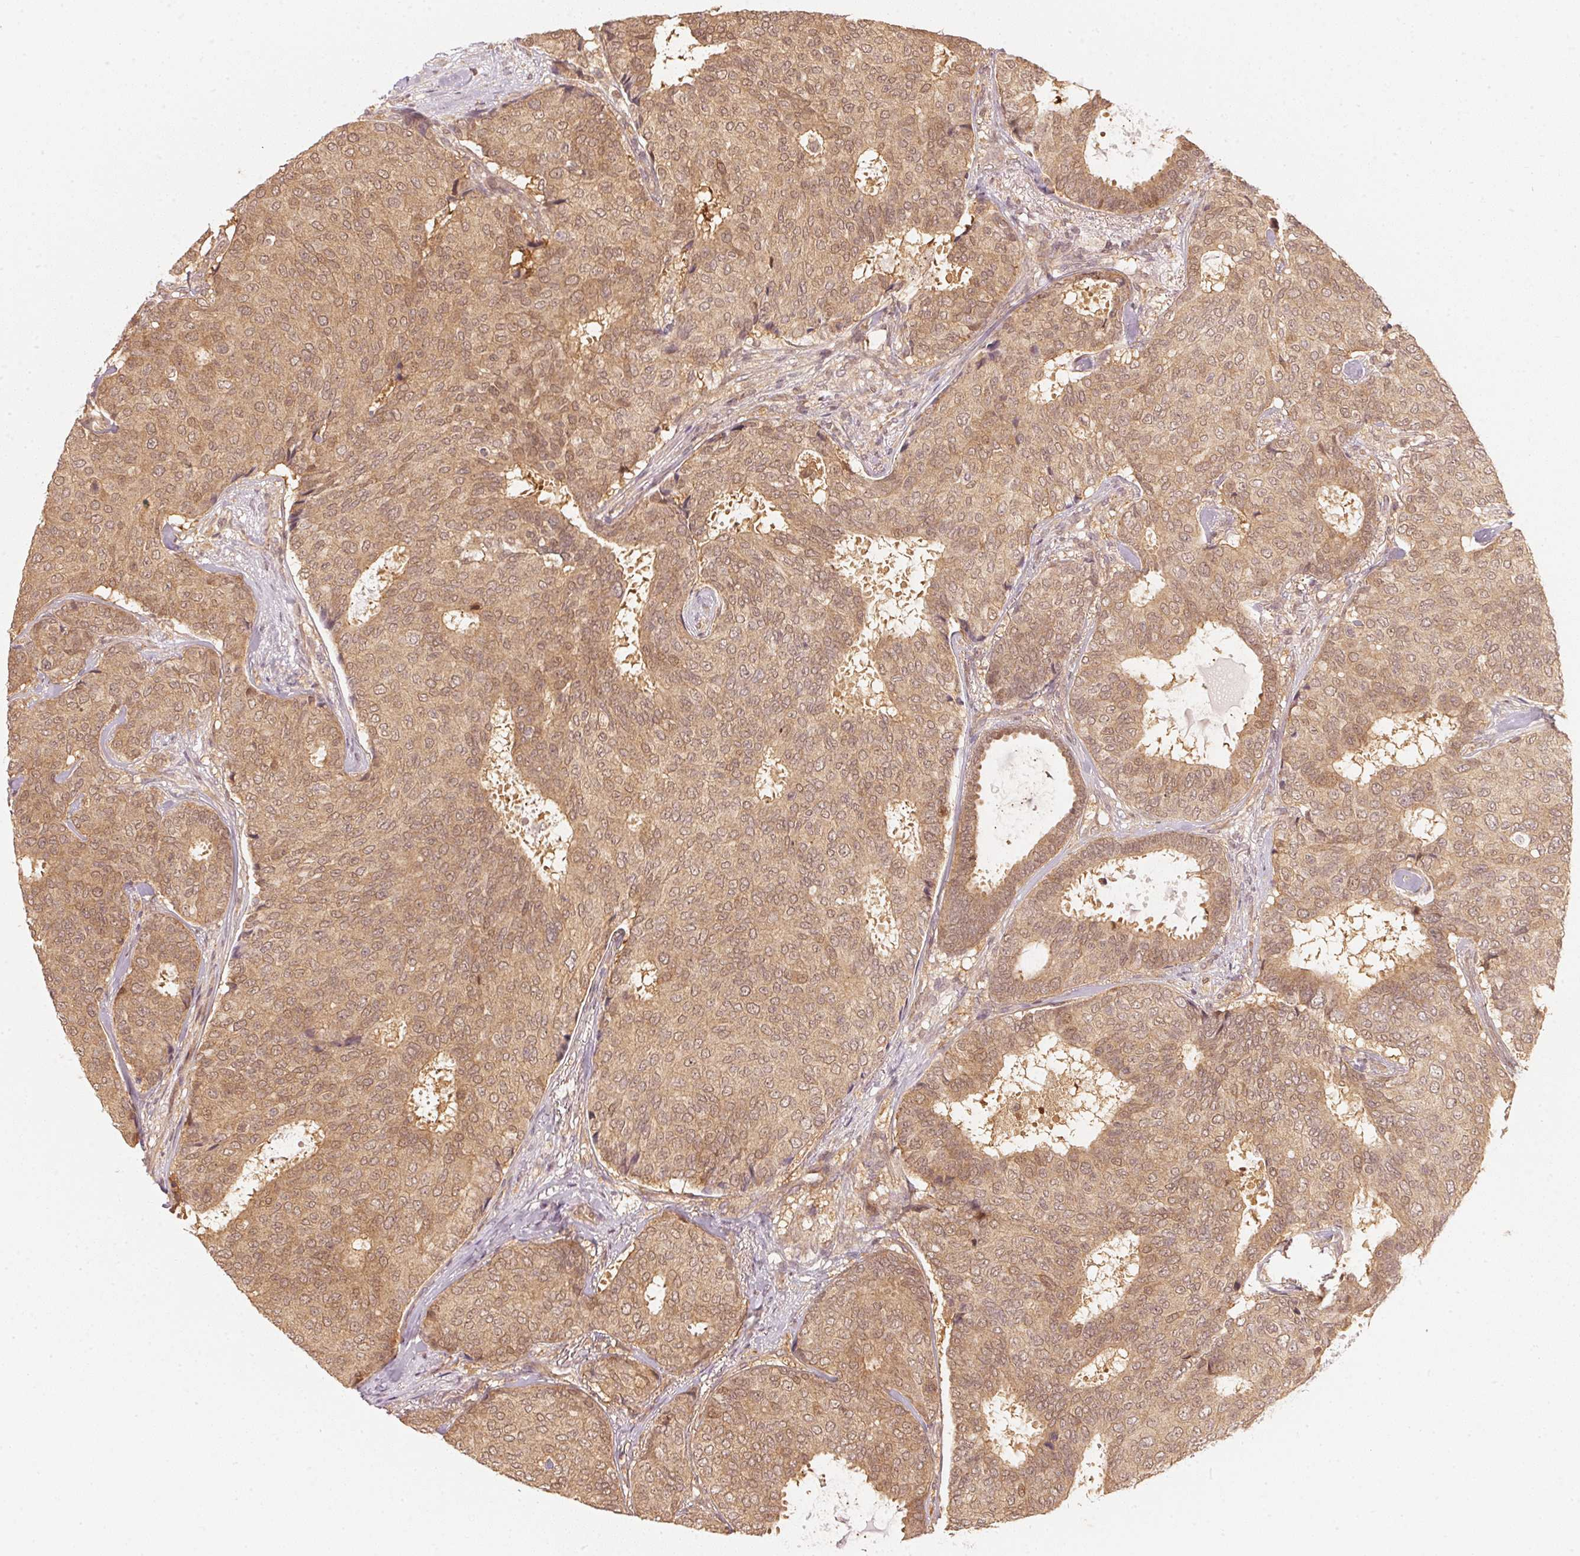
{"staining": {"intensity": "moderate", "quantity": ">75%", "location": "cytoplasmic/membranous,nuclear"}, "tissue": "breast cancer", "cell_type": "Tumor cells", "image_type": "cancer", "snomed": [{"axis": "morphology", "description": "Duct carcinoma"}, {"axis": "topography", "description": "Breast"}], "caption": "Protein staining of breast cancer tissue exhibits moderate cytoplasmic/membranous and nuclear expression in about >75% of tumor cells. Ihc stains the protein of interest in brown and the nuclei are stained blue.", "gene": "UBE2L3", "patient": {"sex": "female", "age": 75}}